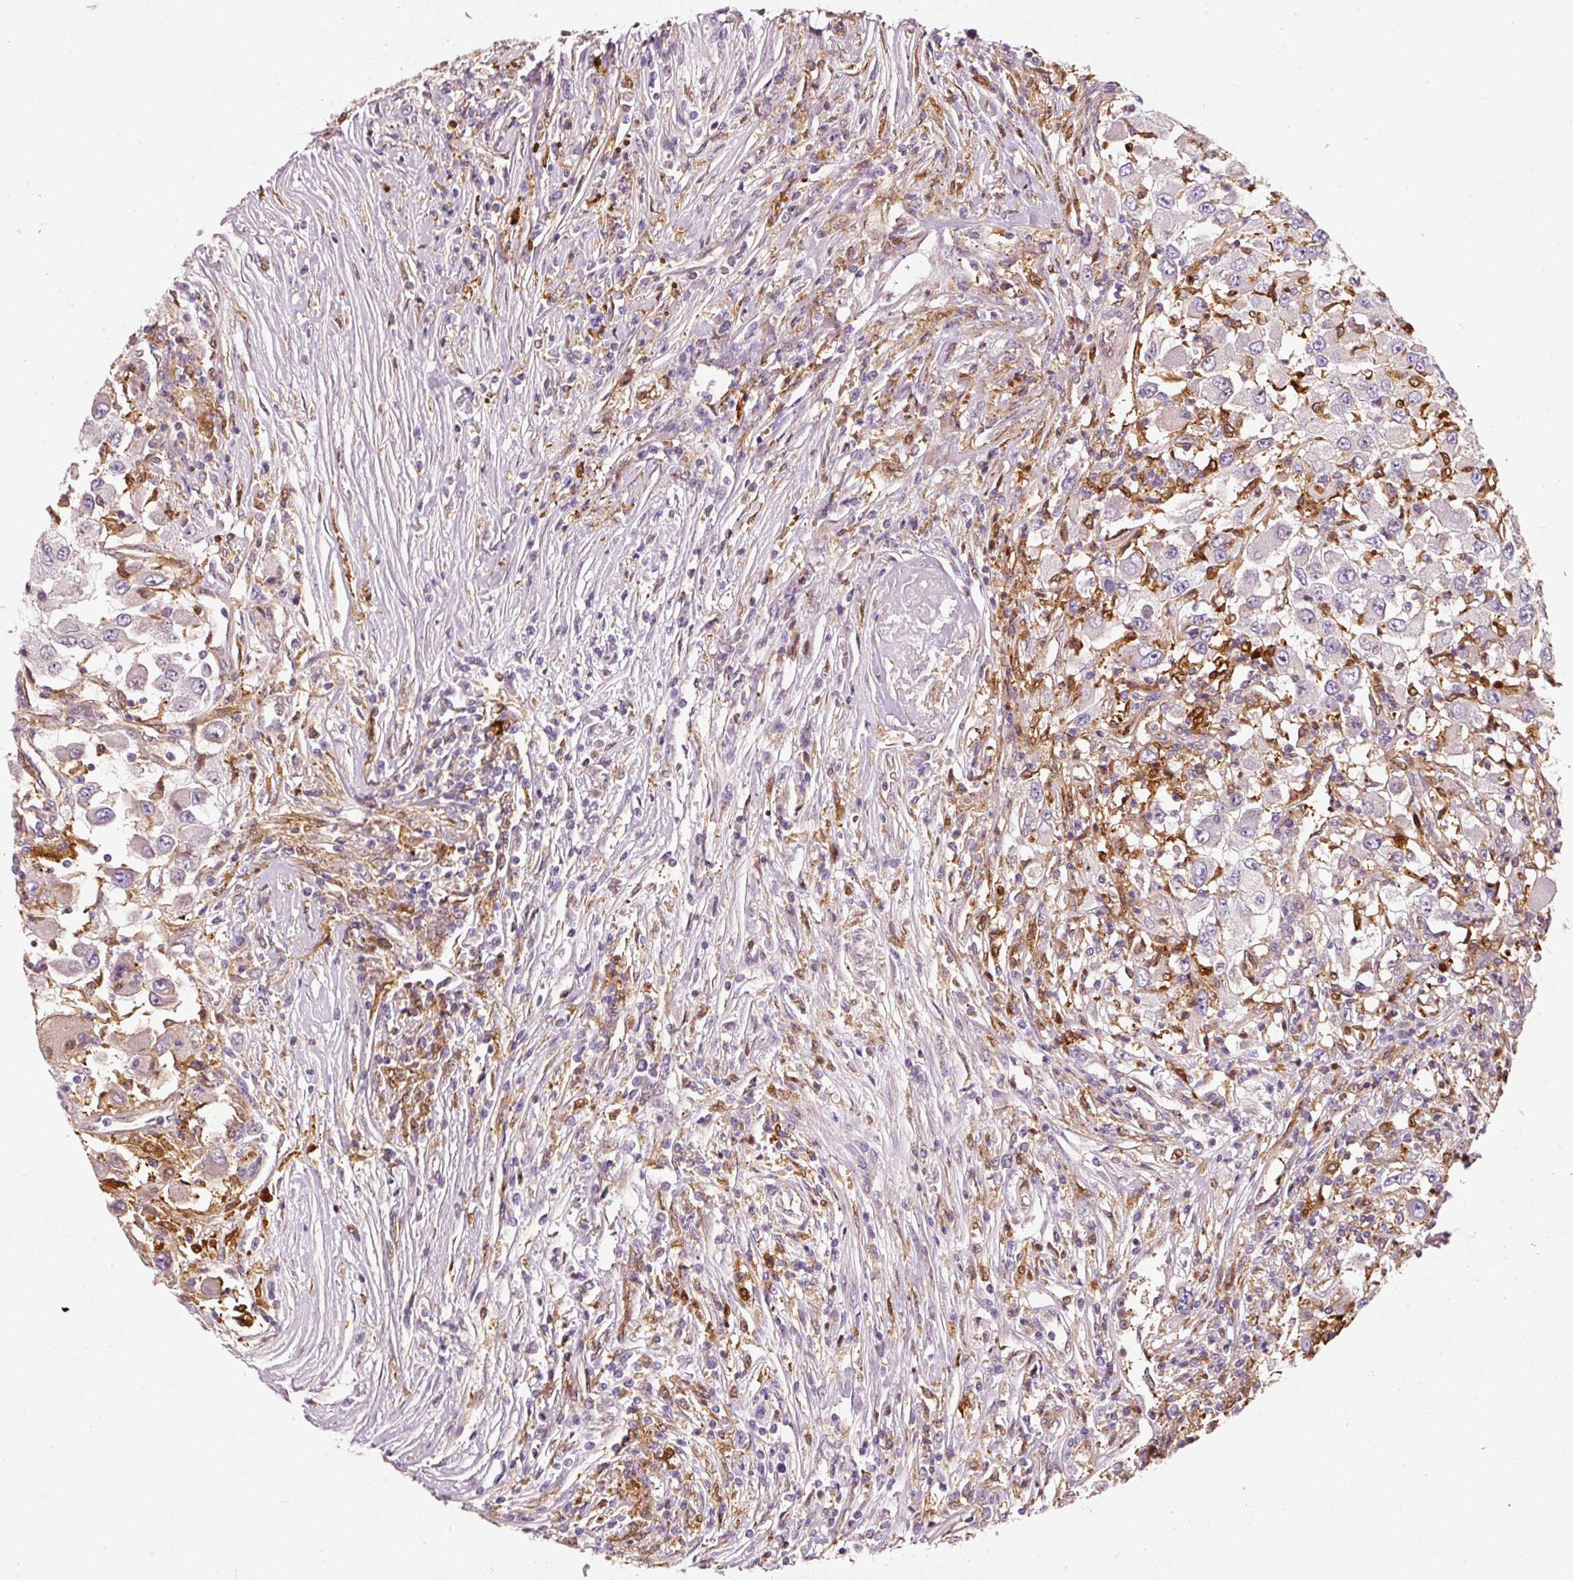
{"staining": {"intensity": "negative", "quantity": "none", "location": "none"}, "tissue": "renal cancer", "cell_type": "Tumor cells", "image_type": "cancer", "snomed": [{"axis": "morphology", "description": "Adenocarcinoma, NOS"}, {"axis": "topography", "description": "Kidney"}], "caption": "Human renal adenocarcinoma stained for a protein using immunohistochemistry reveals no staining in tumor cells.", "gene": "IQGAP2", "patient": {"sex": "female", "age": 67}}